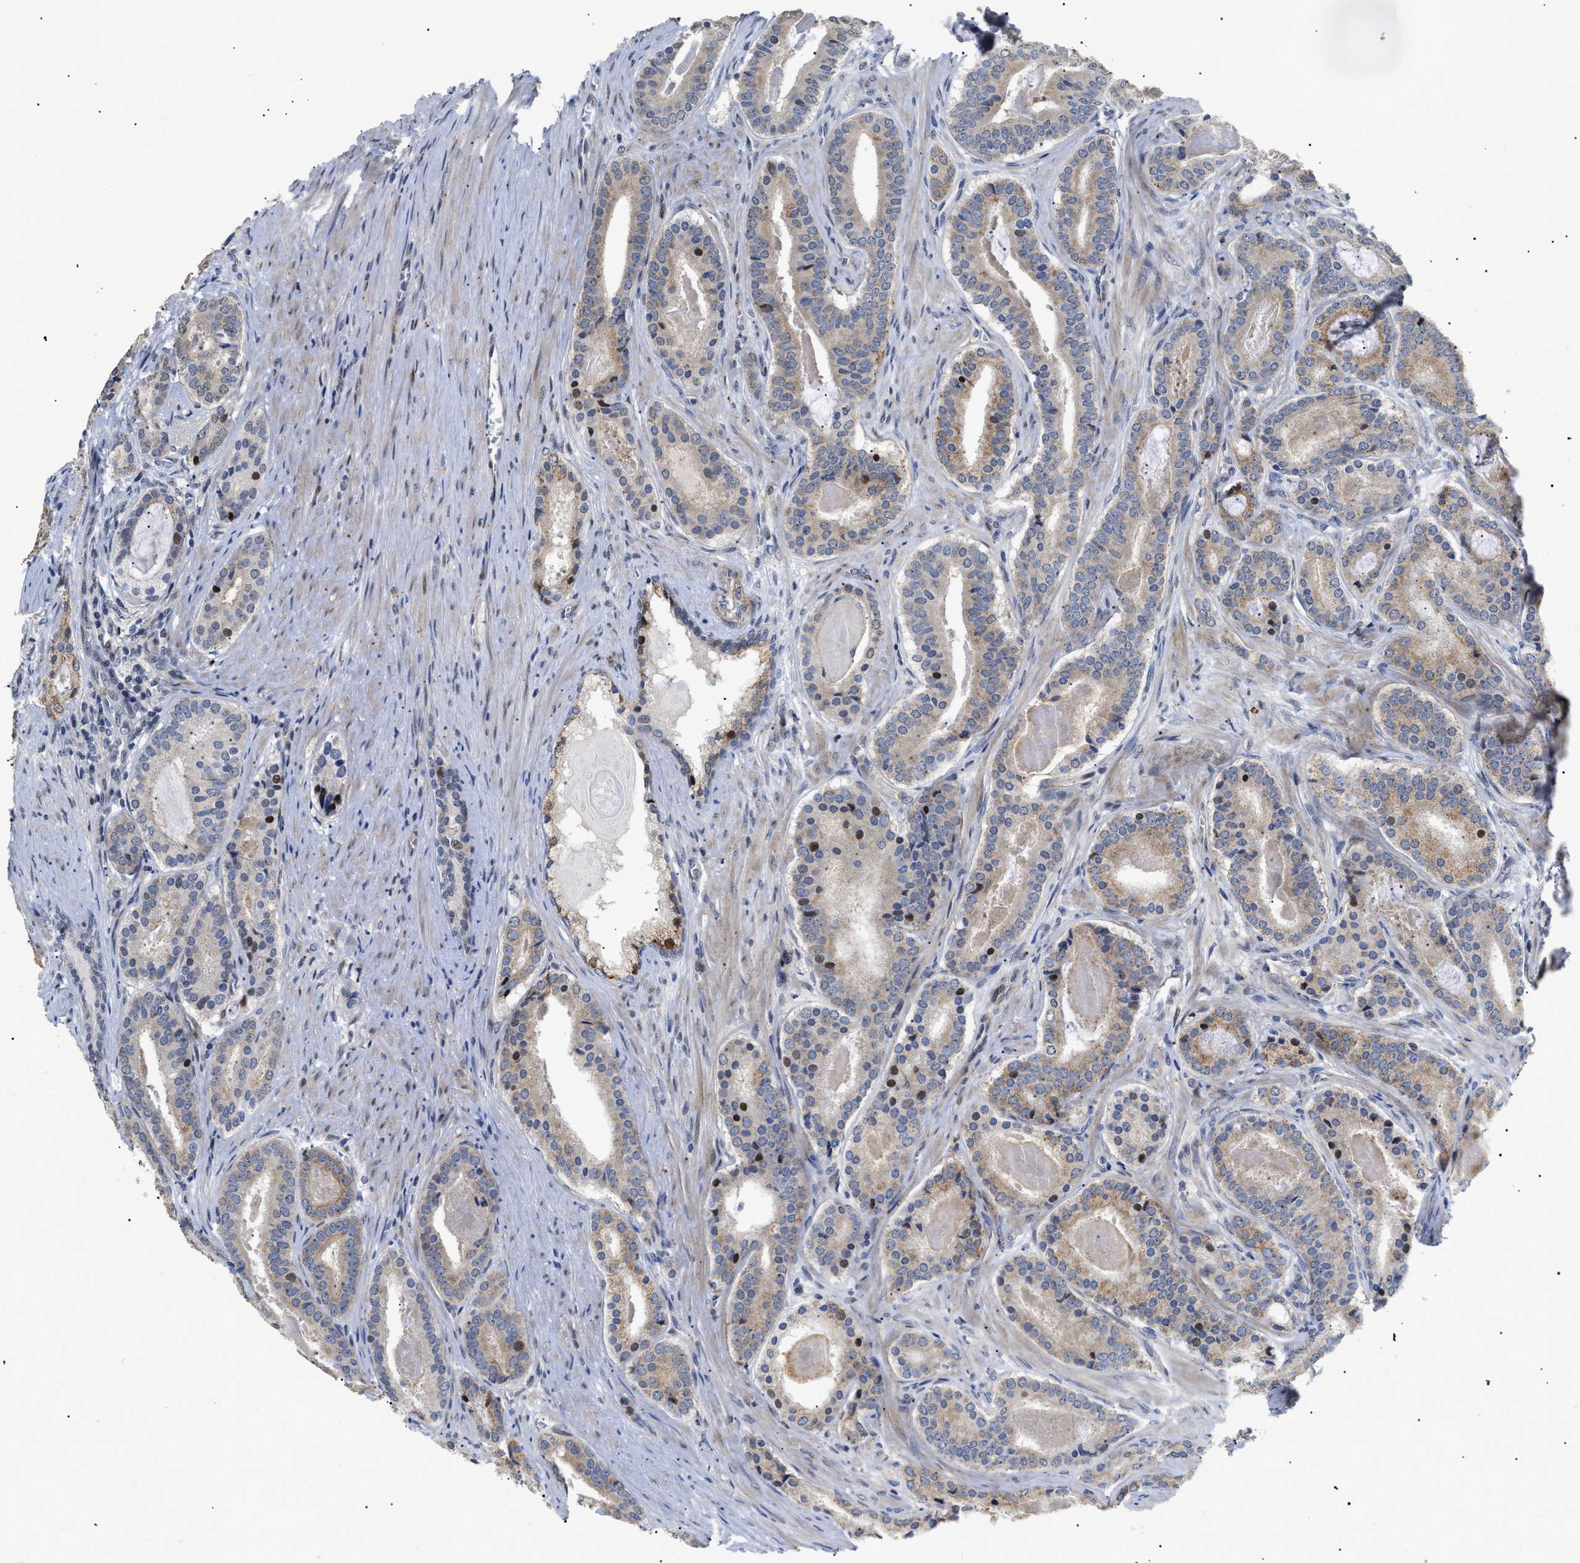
{"staining": {"intensity": "weak", "quantity": "25%-75%", "location": "cytoplasmic/membranous"}, "tissue": "prostate cancer", "cell_type": "Tumor cells", "image_type": "cancer", "snomed": [{"axis": "morphology", "description": "Adenocarcinoma, High grade"}, {"axis": "topography", "description": "Prostate"}], "caption": "Prostate high-grade adenocarcinoma stained with immunohistochemistry displays weak cytoplasmic/membranous expression in approximately 25%-75% of tumor cells.", "gene": "SFXN5", "patient": {"sex": "male", "age": 60}}